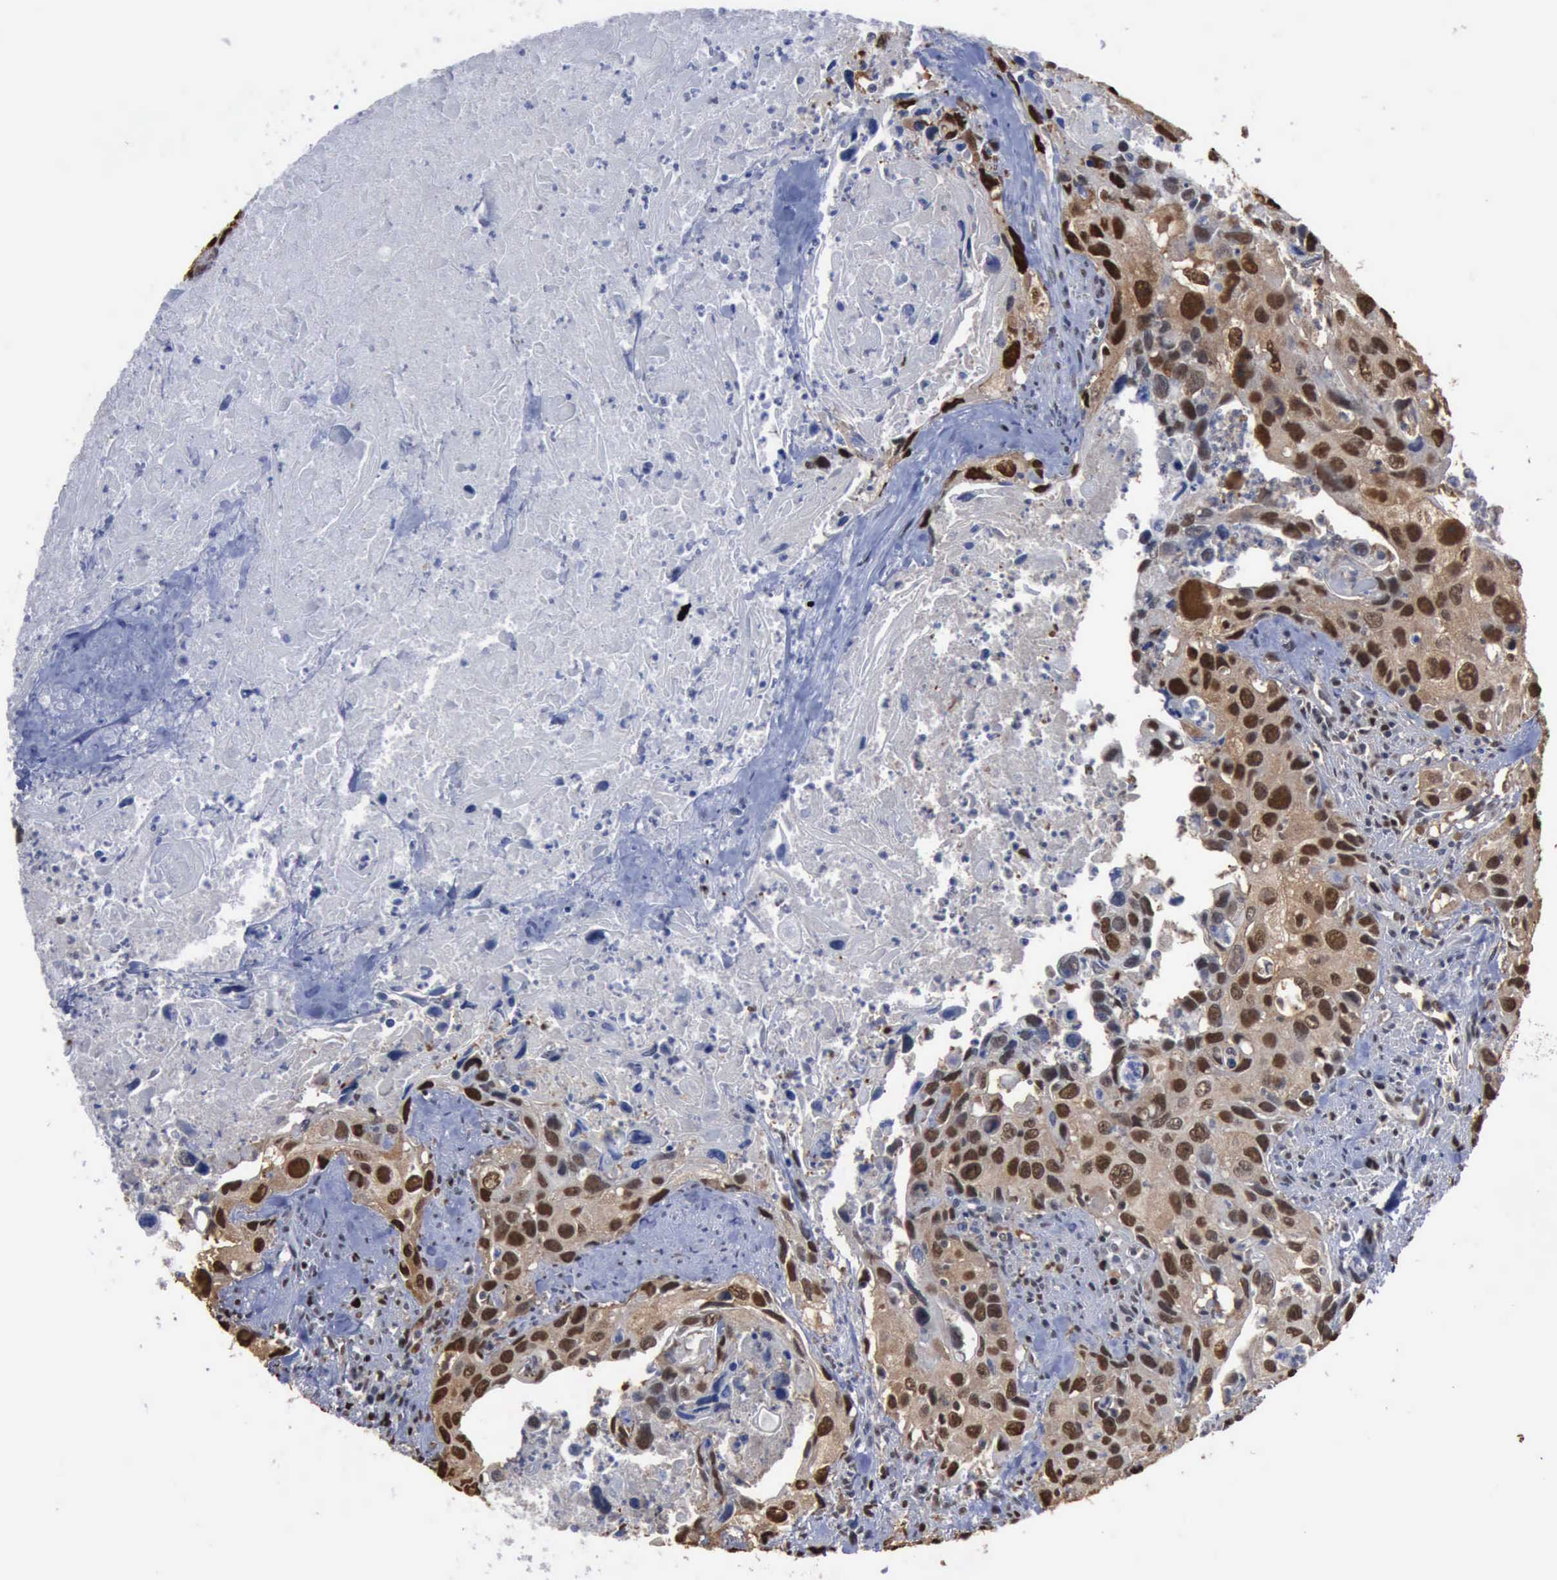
{"staining": {"intensity": "strong", "quantity": "25%-75%", "location": "nuclear"}, "tissue": "urothelial cancer", "cell_type": "Tumor cells", "image_type": "cancer", "snomed": [{"axis": "morphology", "description": "Urothelial carcinoma, High grade"}, {"axis": "topography", "description": "Urinary bladder"}], "caption": "Protein staining of urothelial cancer tissue displays strong nuclear positivity in about 25%-75% of tumor cells. The staining was performed using DAB (3,3'-diaminobenzidine) to visualize the protein expression in brown, while the nuclei were stained in blue with hematoxylin (Magnification: 20x).", "gene": "PCNA", "patient": {"sex": "male", "age": 71}}